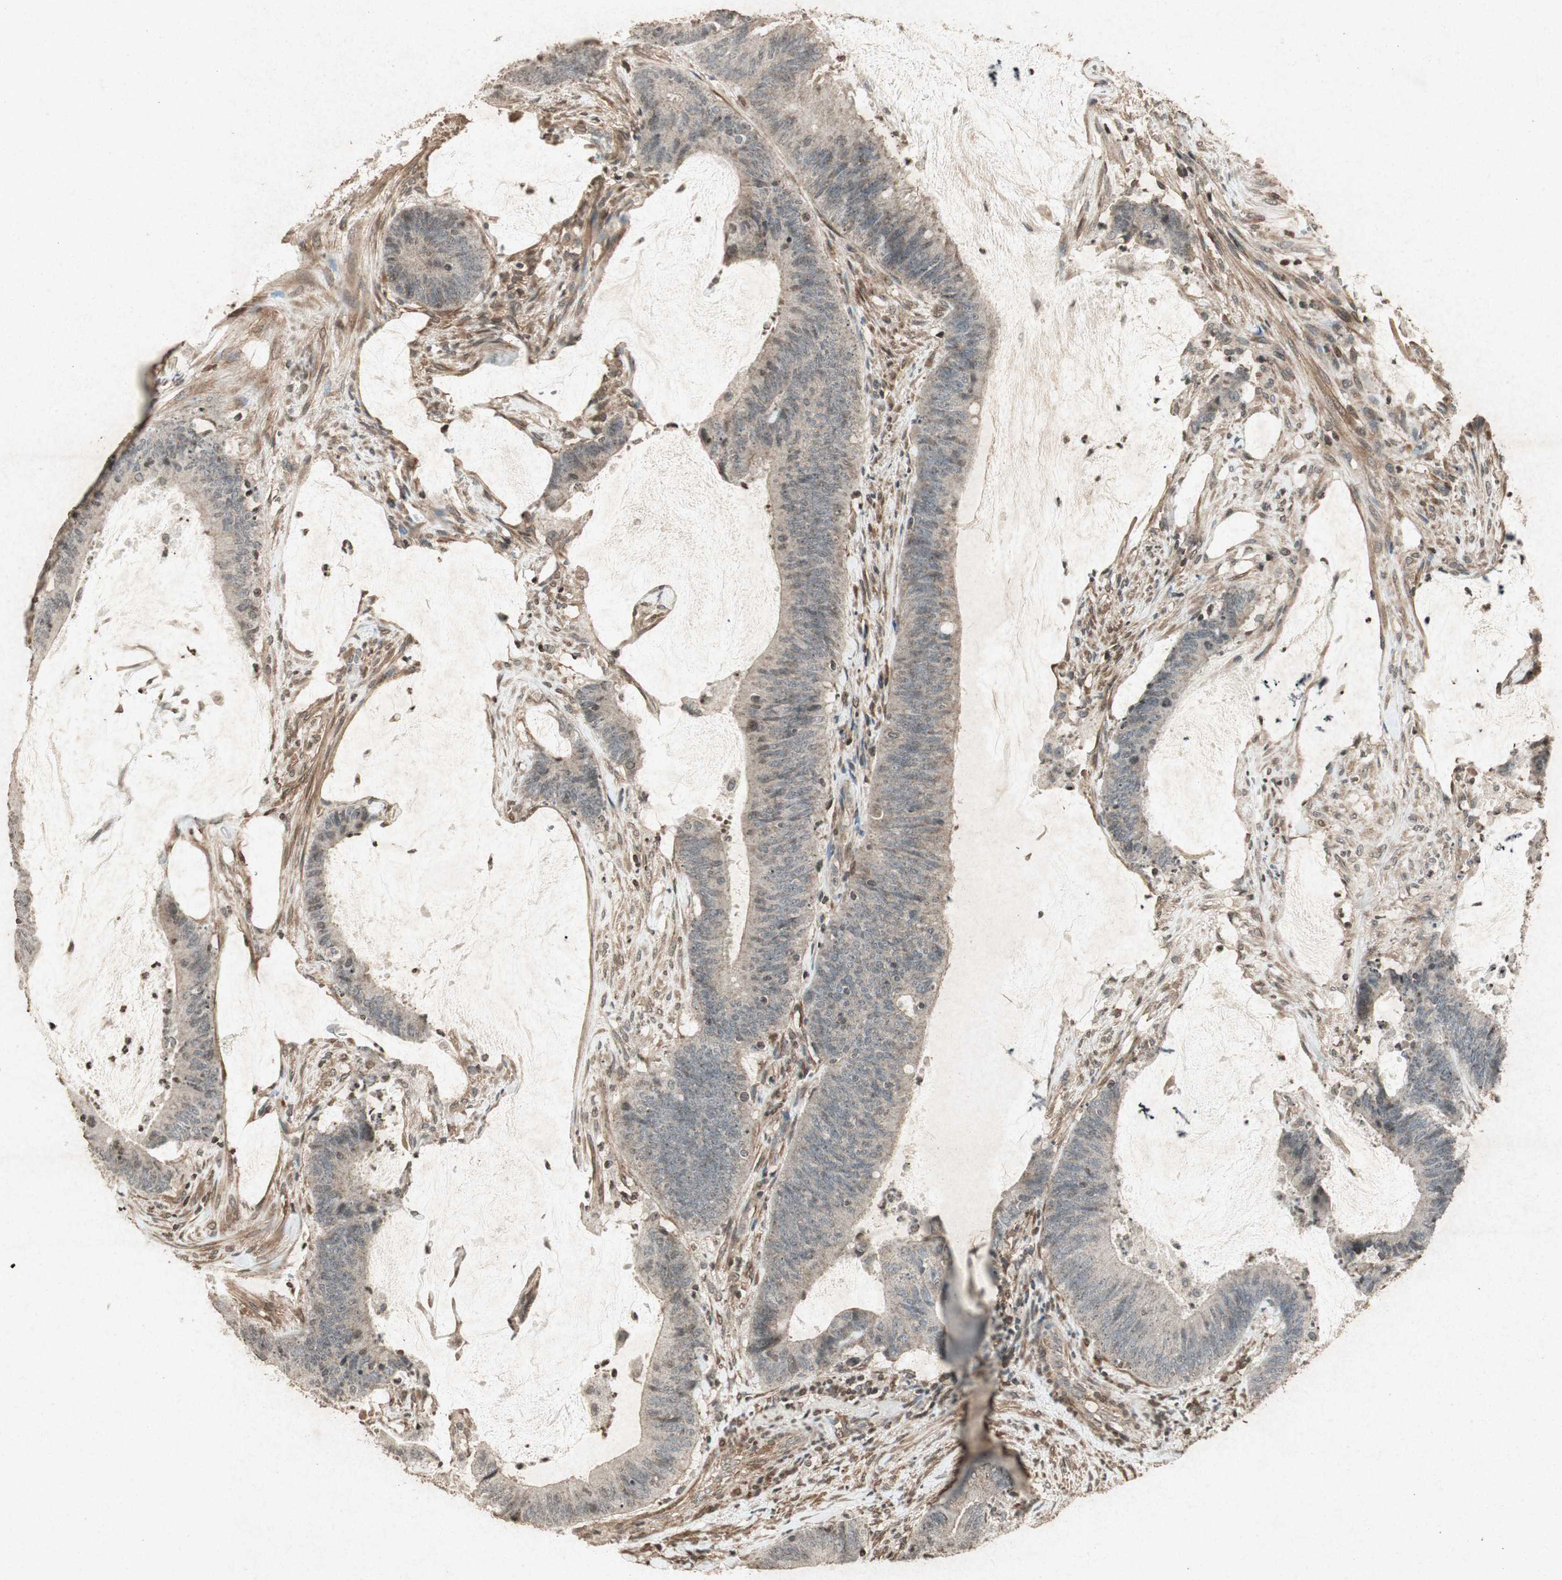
{"staining": {"intensity": "weak", "quantity": ">75%", "location": "cytoplasmic/membranous"}, "tissue": "colorectal cancer", "cell_type": "Tumor cells", "image_type": "cancer", "snomed": [{"axis": "morphology", "description": "Adenocarcinoma, NOS"}, {"axis": "topography", "description": "Rectum"}], "caption": "Immunohistochemistry image of colorectal cancer (adenocarcinoma) stained for a protein (brown), which reveals low levels of weak cytoplasmic/membranous staining in approximately >75% of tumor cells.", "gene": "PRKG1", "patient": {"sex": "female", "age": 66}}